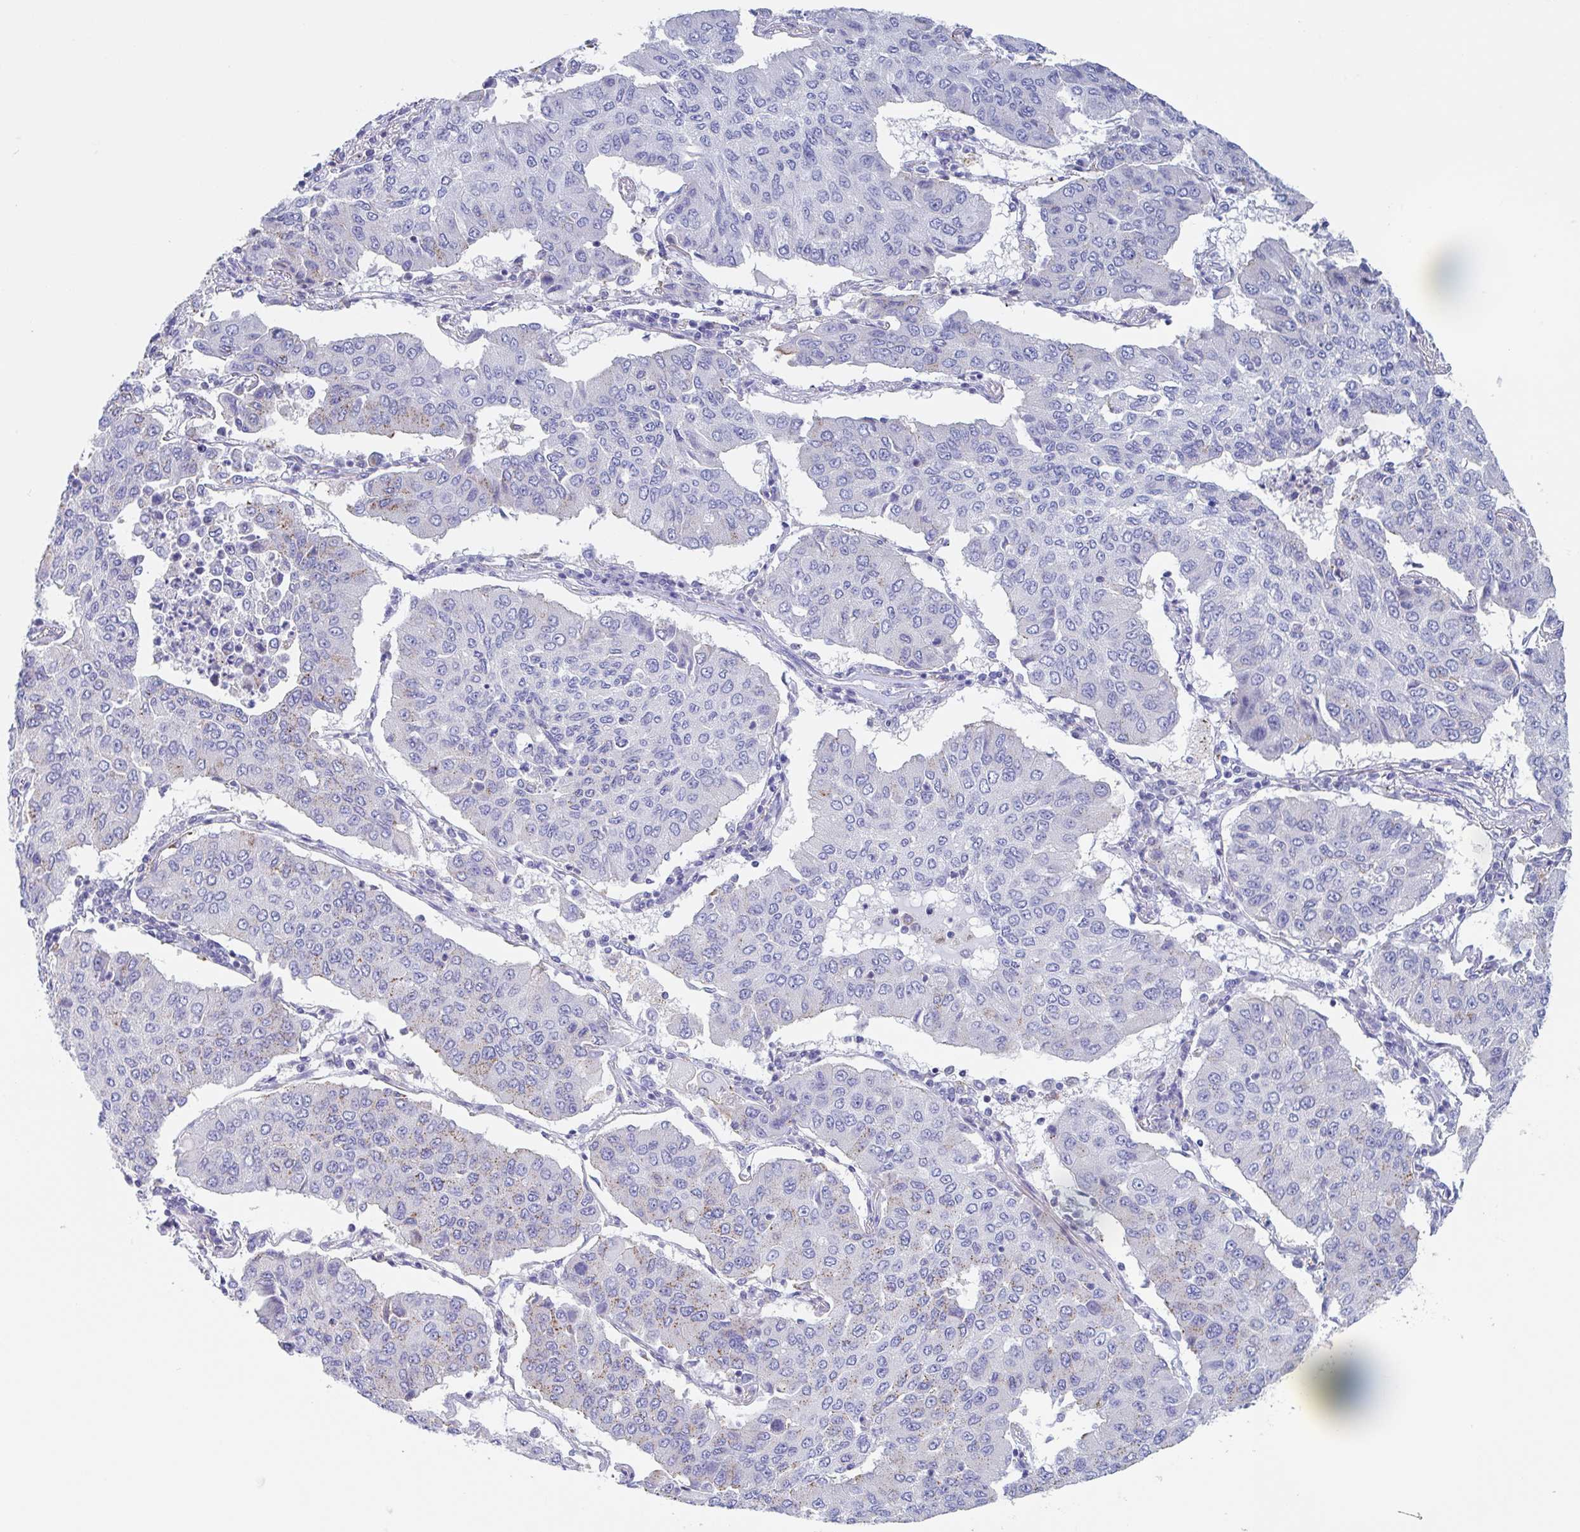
{"staining": {"intensity": "negative", "quantity": "none", "location": "none"}, "tissue": "lung cancer", "cell_type": "Tumor cells", "image_type": "cancer", "snomed": [{"axis": "morphology", "description": "Squamous cell carcinoma, NOS"}, {"axis": "topography", "description": "Lung"}], "caption": "Micrograph shows no significant protein expression in tumor cells of squamous cell carcinoma (lung). The staining was performed using DAB to visualize the protein expression in brown, while the nuclei were stained in blue with hematoxylin (Magnification: 20x).", "gene": "CHMP5", "patient": {"sex": "male", "age": 74}}